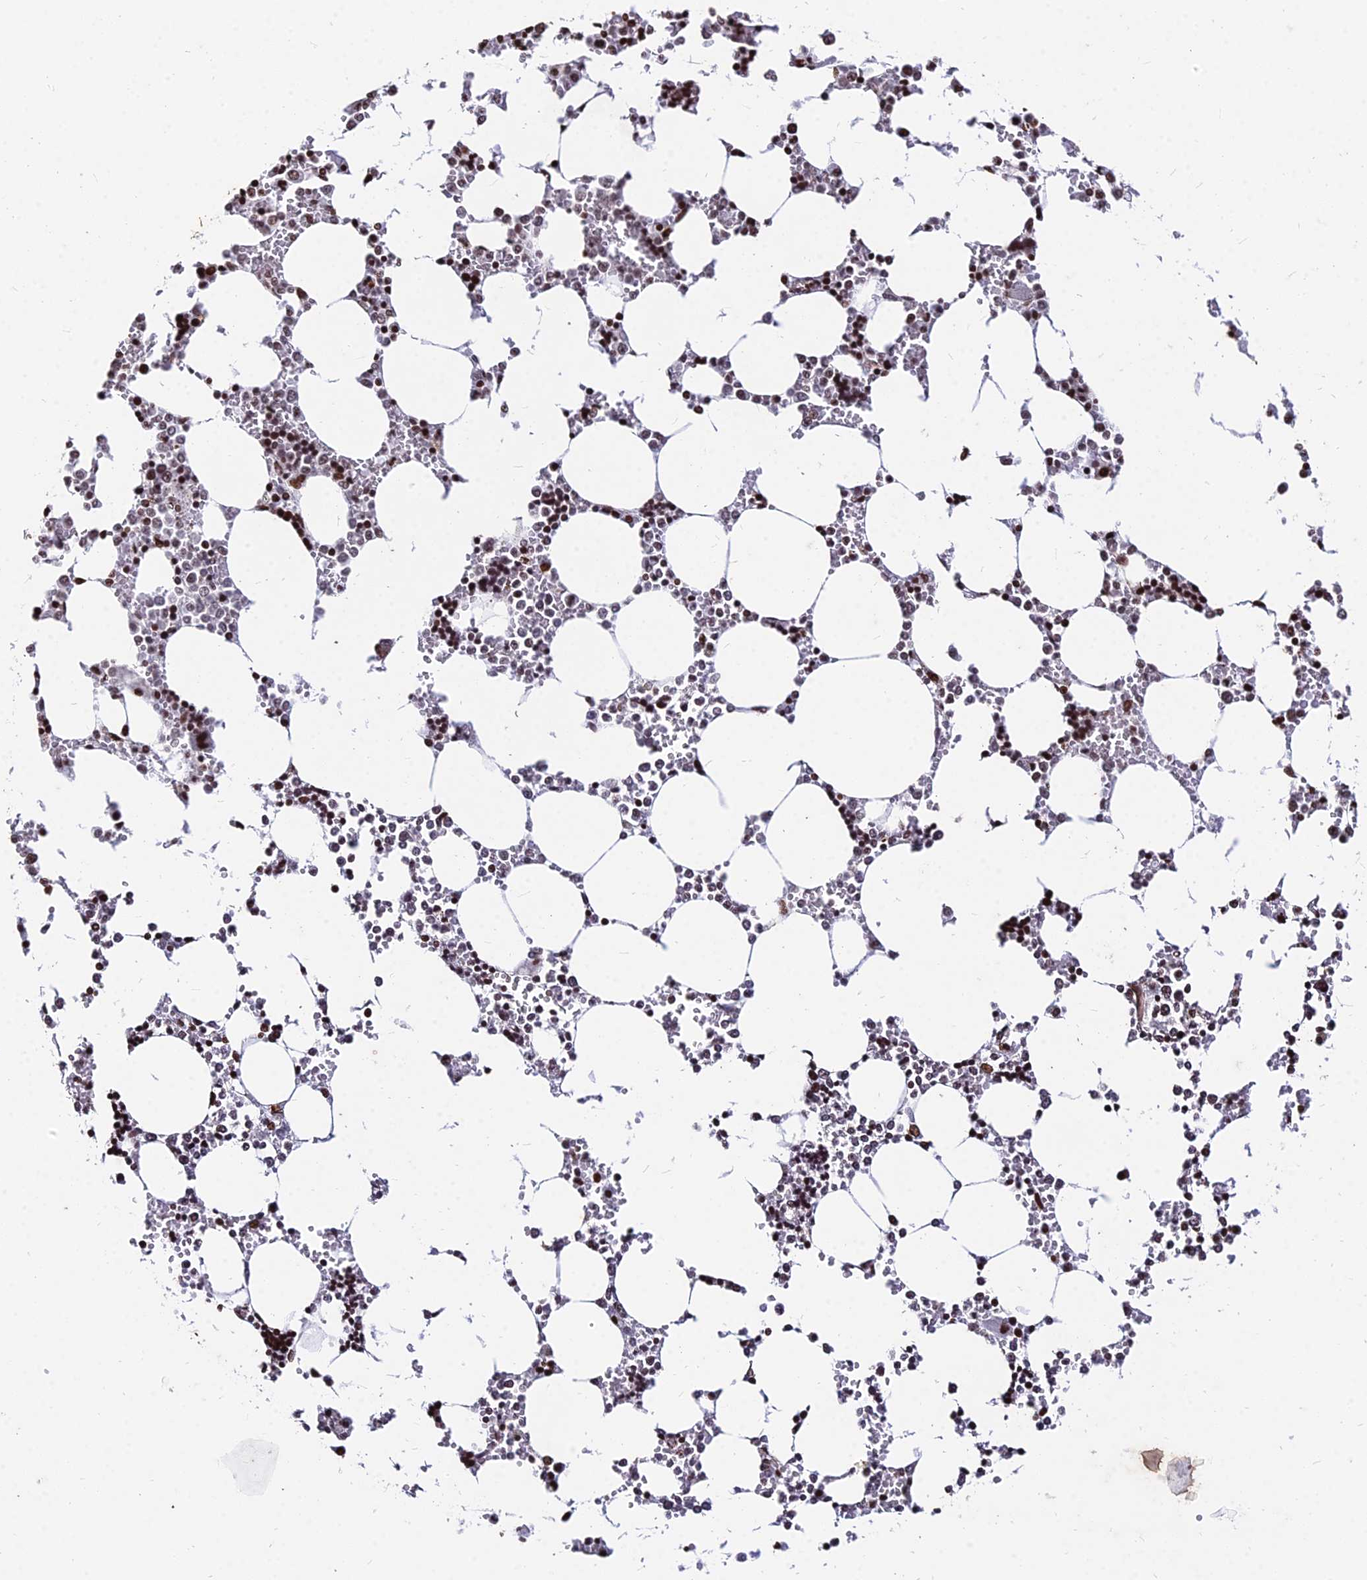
{"staining": {"intensity": "moderate", "quantity": "25%-75%", "location": "nuclear"}, "tissue": "bone marrow", "cell_type": "Hematopoietic cells", "image_type": "normal", "snomed": [{"axis": "morphology", "description": "Normal tissue, NOS"}, {"axis": "topography", "description": "Bone marrow"}], "caption": "Bone marrow stained for a protein (brown) shows moderate nuclear positive expression in approximately 25%-75% of hematopoietic cells.", "gene": "NYAP2", "patient": {"sex": "male", "age": 64}}